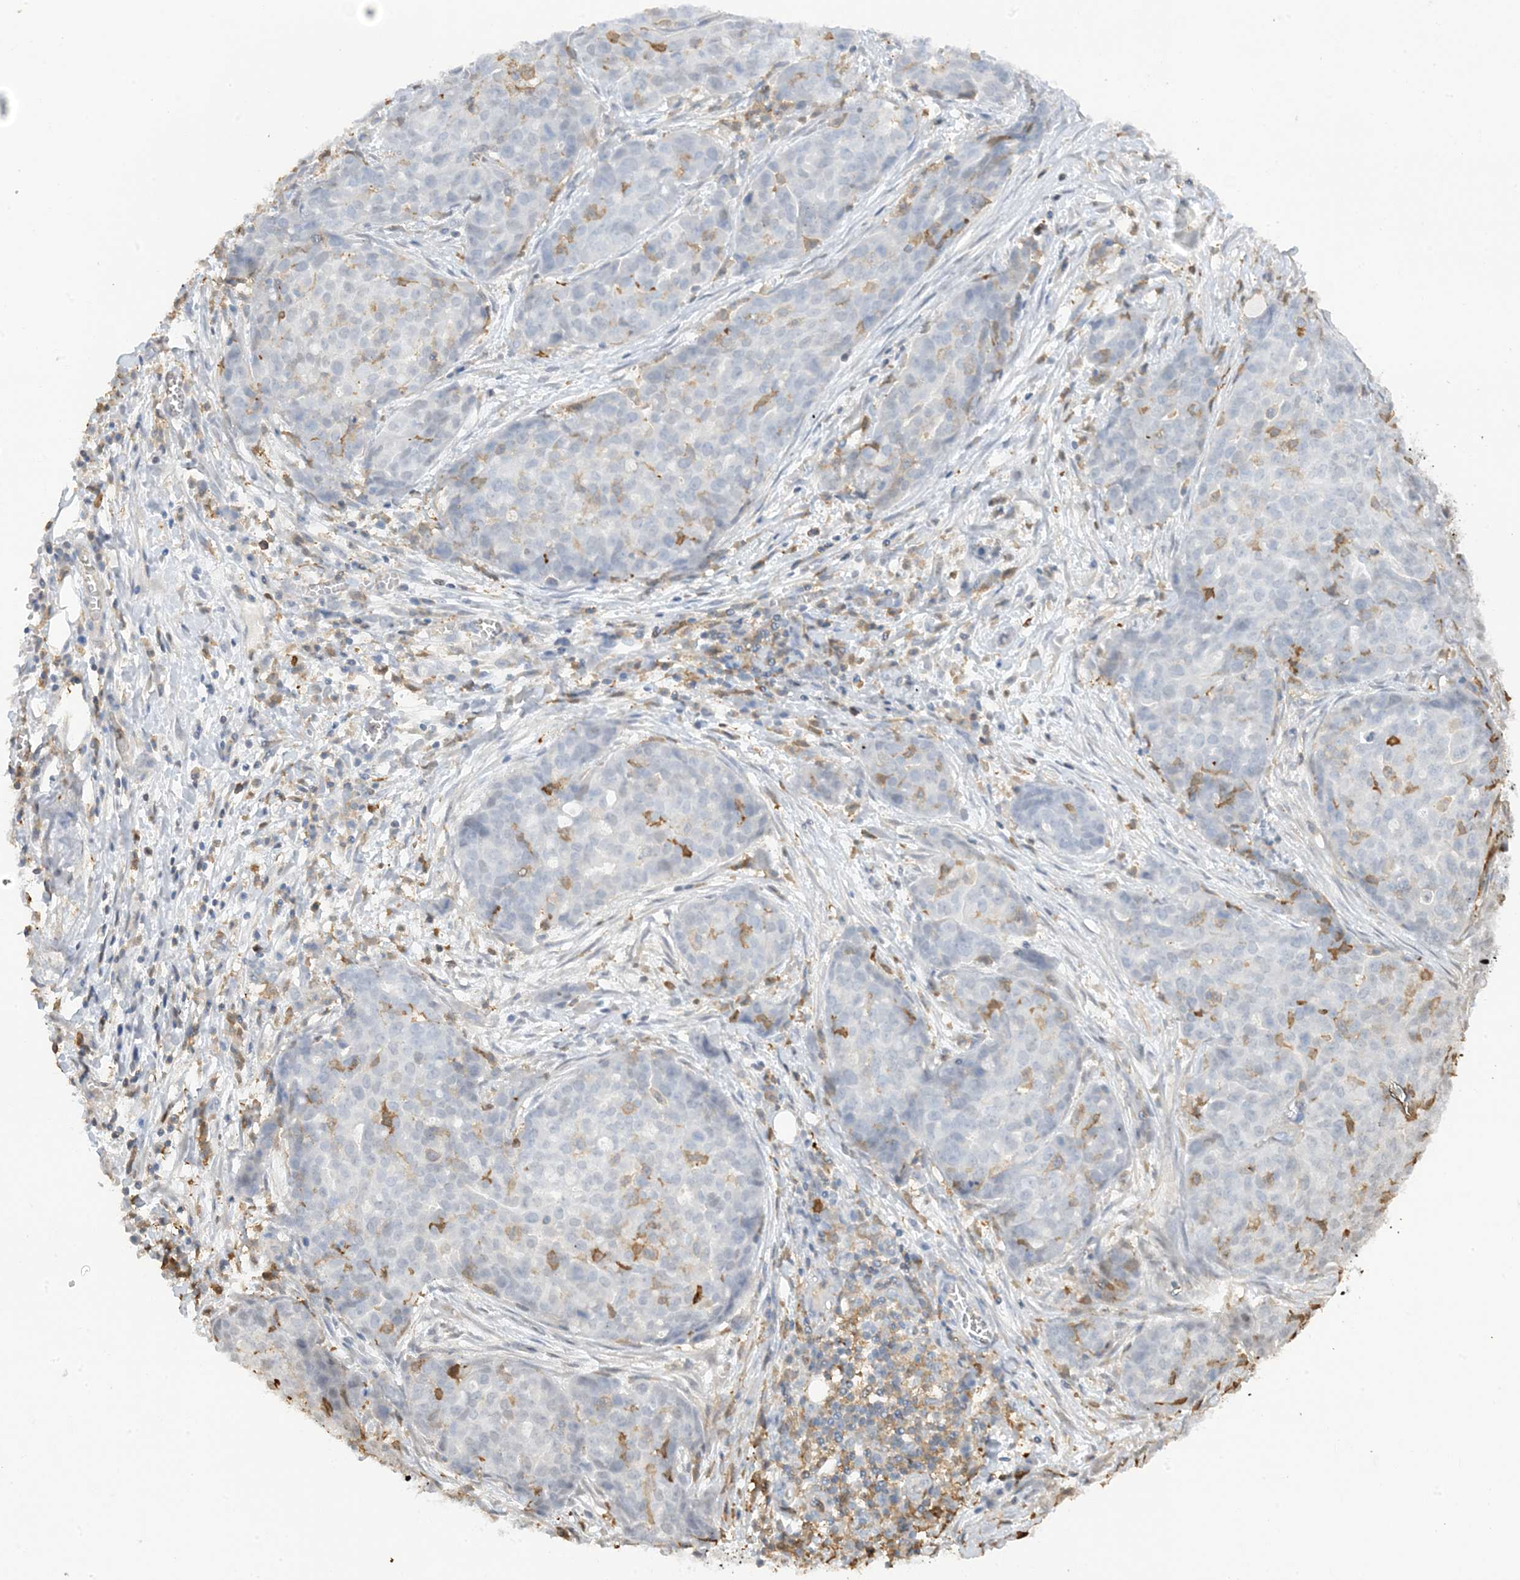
{"staining": {"intensity": "negative", "quantity": "none", "location": "none"}, "tissue": "ovarian cancer", "cell_type": "Tumor cells", "image_type": "cancer", "snomed": [{"axis": "morphology", "description": "Cystadenocarcinoma, serous, NOS"}, {"axis": "topography", "description": "Soft tissue"}, {"axis": "topography", "description": "Ovary"}], "caption": "This is an immunohistochemistry (IHC) photomicrograph of ovarian cancer (serous cystadenocarcinoma). There is no positivity in tumor cells.", "gene": "PHACTR2", "patient": {"sex": "female", "age": 57}}